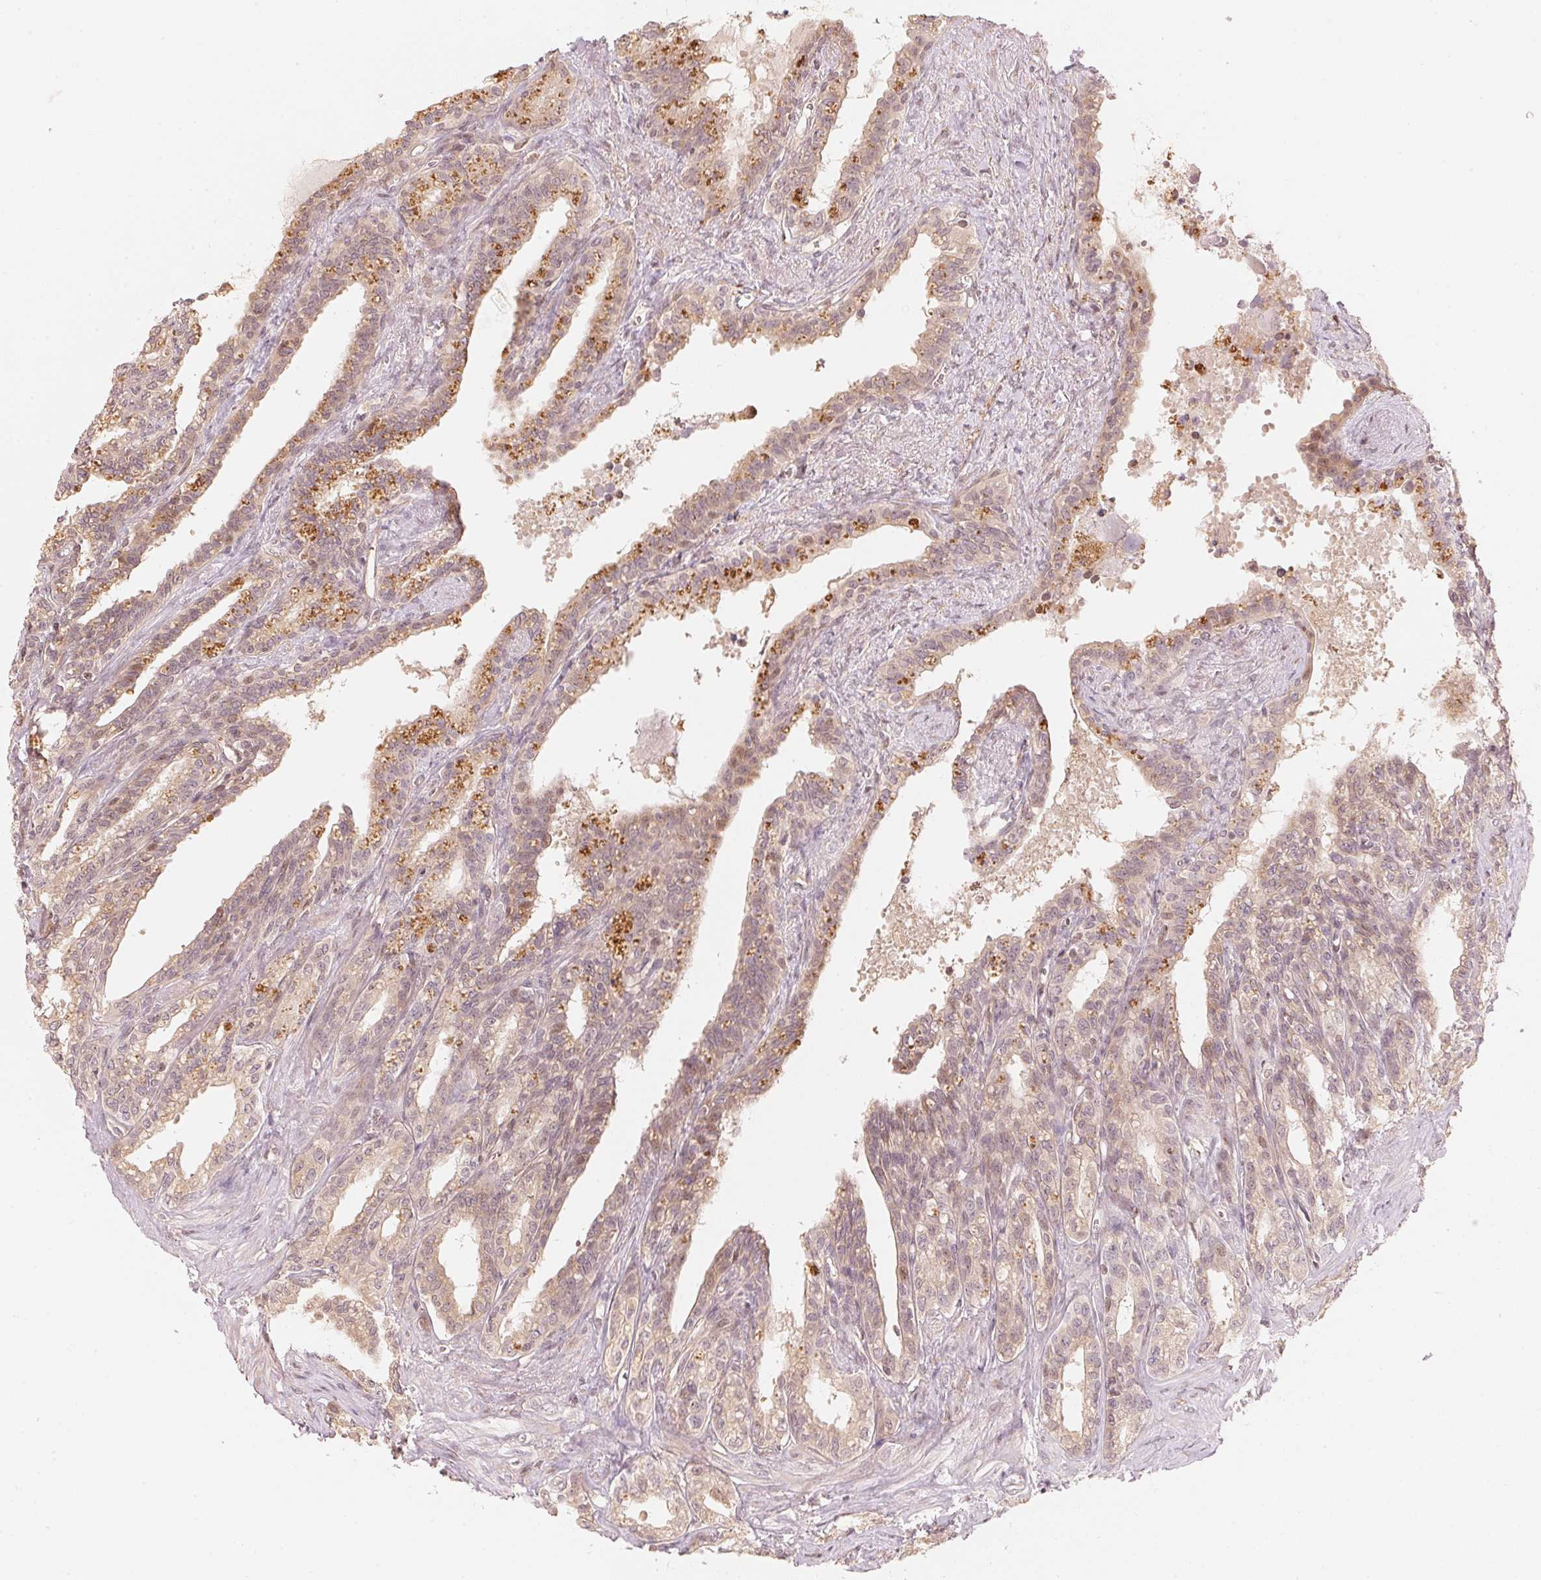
{"staining": {"intensity": "moderate", "quantity": "25%-75%", "location": "cytoplasmic/membranous"}, "tissue": "seminal vesicle", "cell_type": "Glandular cells", "image_type": "normal", "snomed": [{"axis": "morphology", "description": "Normal tissue, NOS"}, {"axis": "morphology", "description": "Urothelial carcinoma, NOS"}, {"axis": "topography", "description": "Urinary bladder"}, {"axis": "topography", "description": "Seminal veicle"}], "caption": "The immunohistochemical stain highlights moderate cytoplasmic/membranous positivity in glandular cells of unremarkable seminal vesicle. (IHC, brightfield microscopy, high magnification).", "gene": "PRKN", "patient": {"sex": "male", "age": 76}}